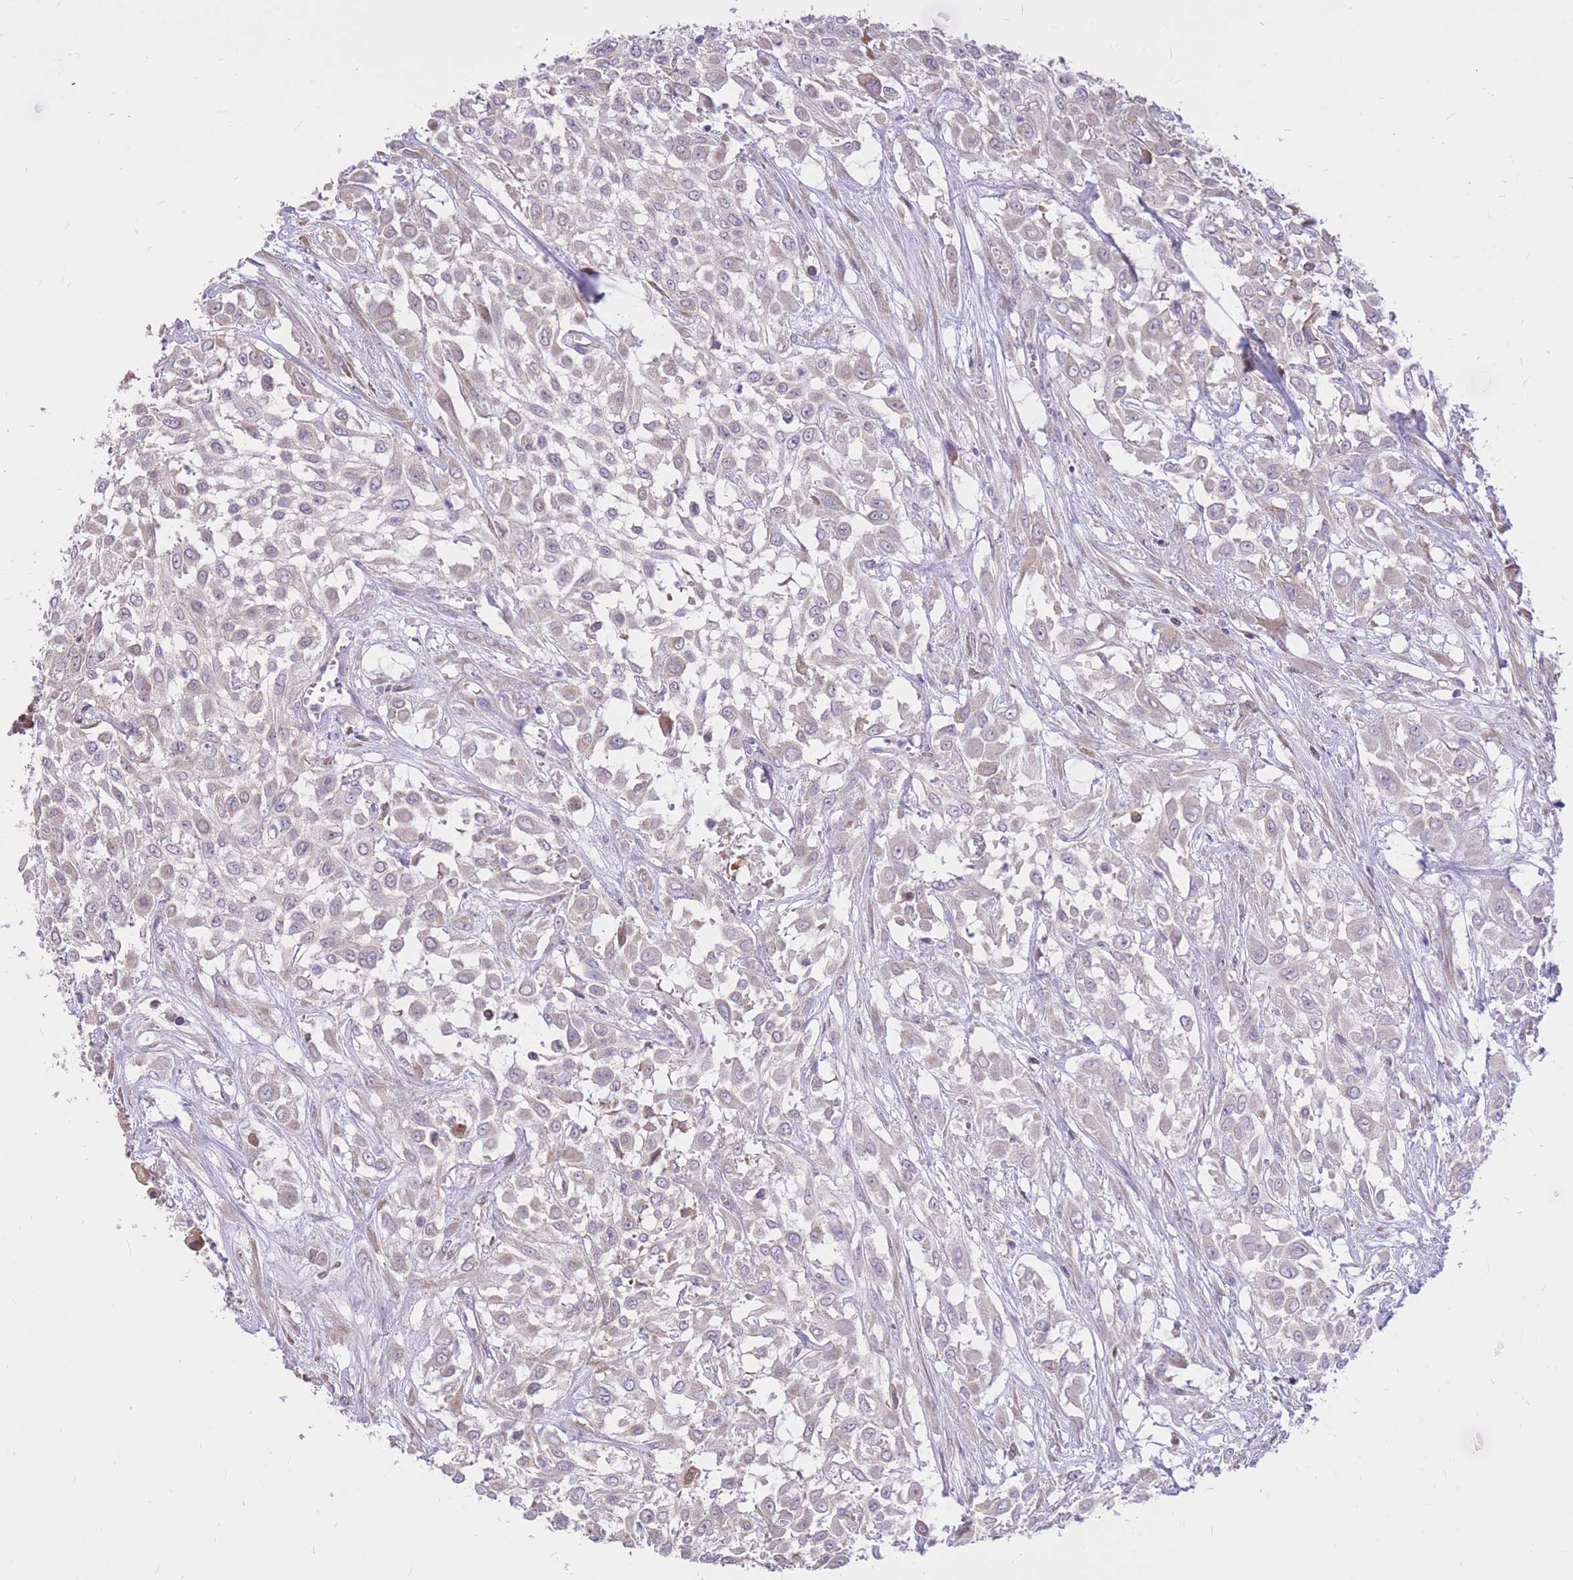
{"staining": {"intensity": "negative", "quantity": "none", "location": "none"}, "tissue": "urothelial cancer", "cell_type": "Tumor cells", "image_type": "cancer", "snomed": [{"axis": "morphology", "description": "Urothelial carcinoma, High grade"}, {"axis": "topography", "description": "Urinary bladder"}], "caption": "High magnification brightfield microscopy of high-grade urothelial carcinoma stained with DAB (brown) and counterstained with hematoxylin (blue): tumor cells show no significant staining.", "gene": "TOPAZ1", "patient": {"sex": "male", "age": 57}}